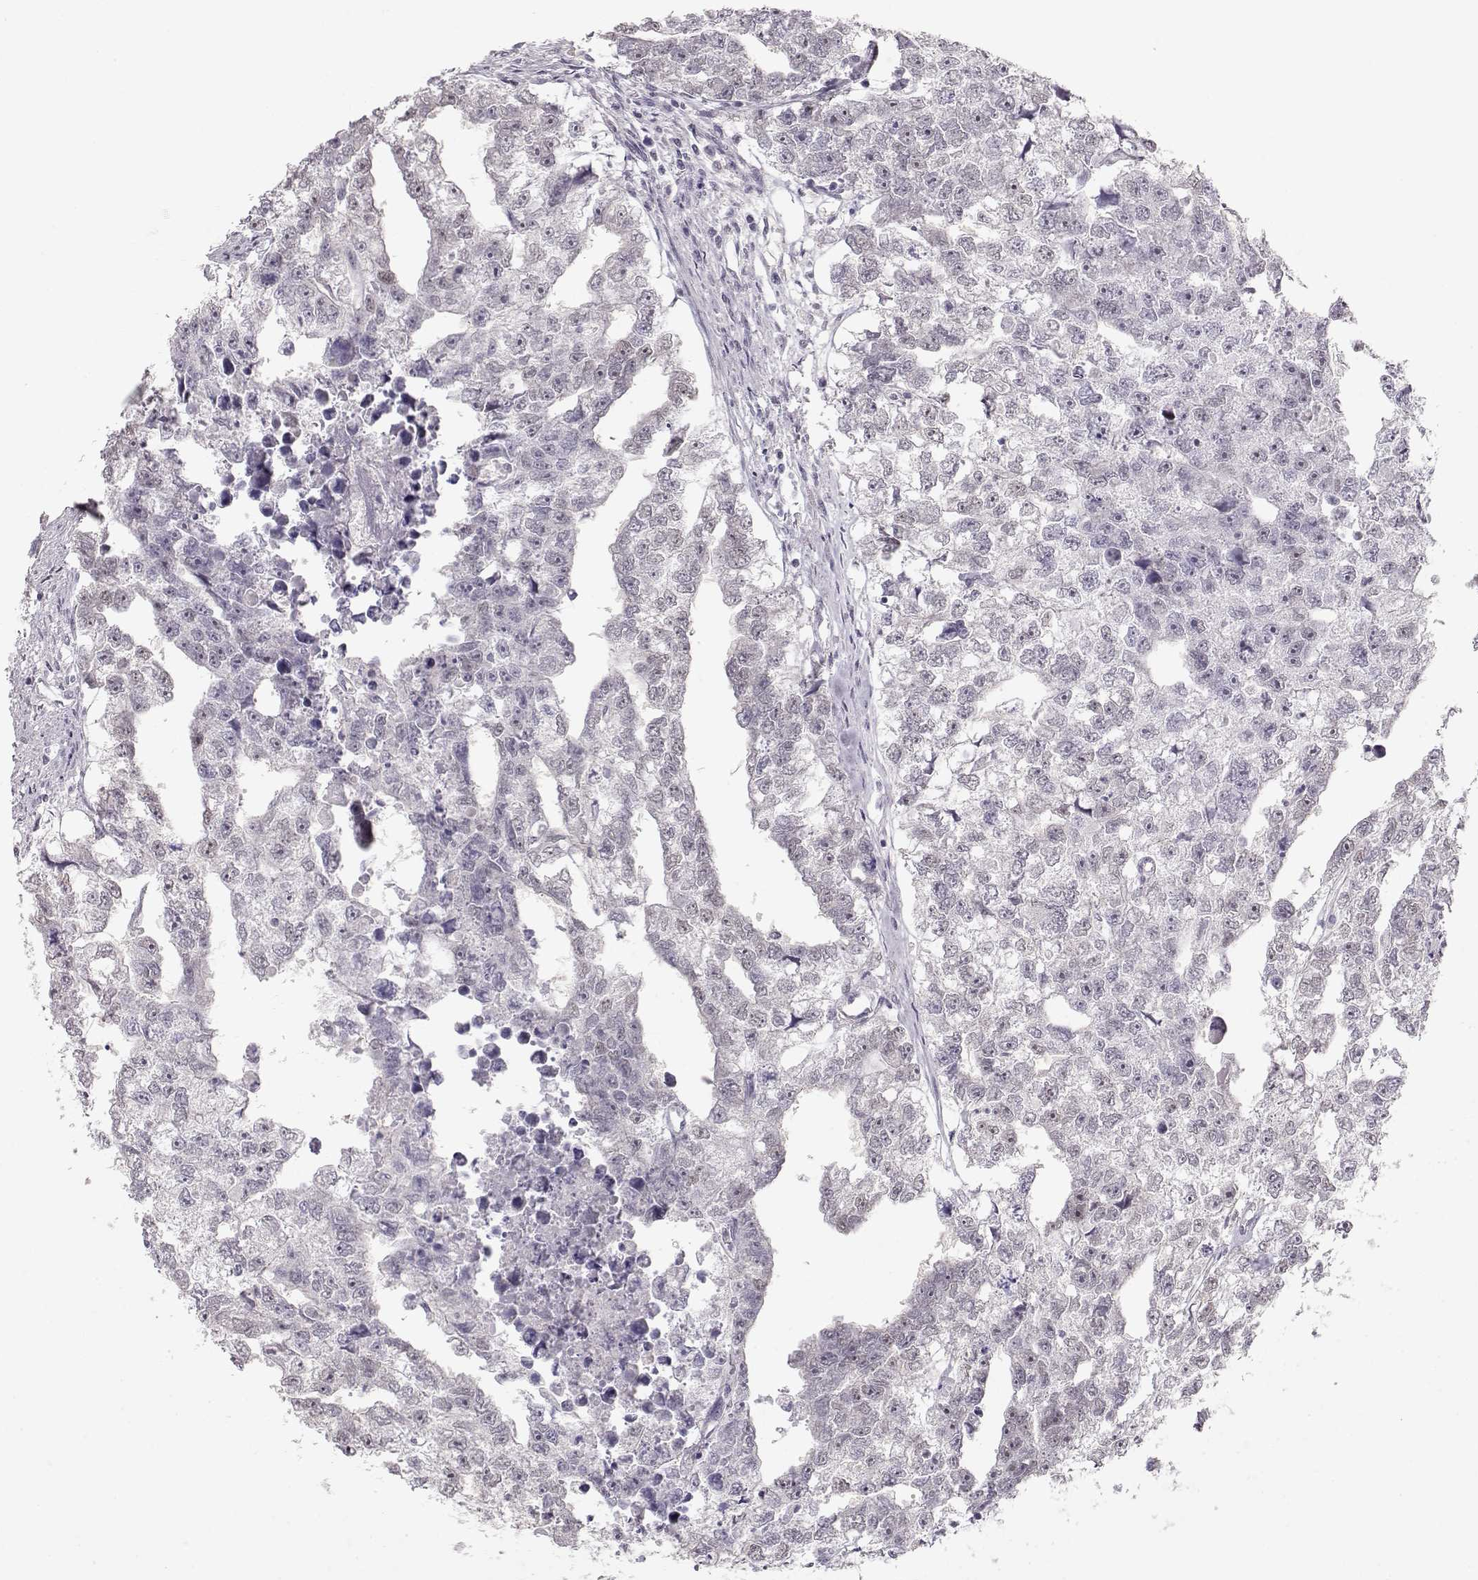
{"staining": {"intensity": "negative", "quantity": "none", "location": "none"}, "tissue": "testis cancer", "cell_type": "Tumor cells", "image_type": "cancer", "snomed": [{"axis": "morphology", "description": "Carcinoma, Embryonal, NOS"}, {"axis": "morphology", "description": "Teratoma, malignant, NOS"}, {"axis": "topography", "description": "Testis"}], "caption": "The IHC image has no significant expression in tumor cells of testis malignant teratoma tissue. (DAB (3,3'-diaminobenzidine) immunohistochemistry (IHC), high magnification).", "gene": "FAM205A", "patient": {"sex": "male", "age": 44}}